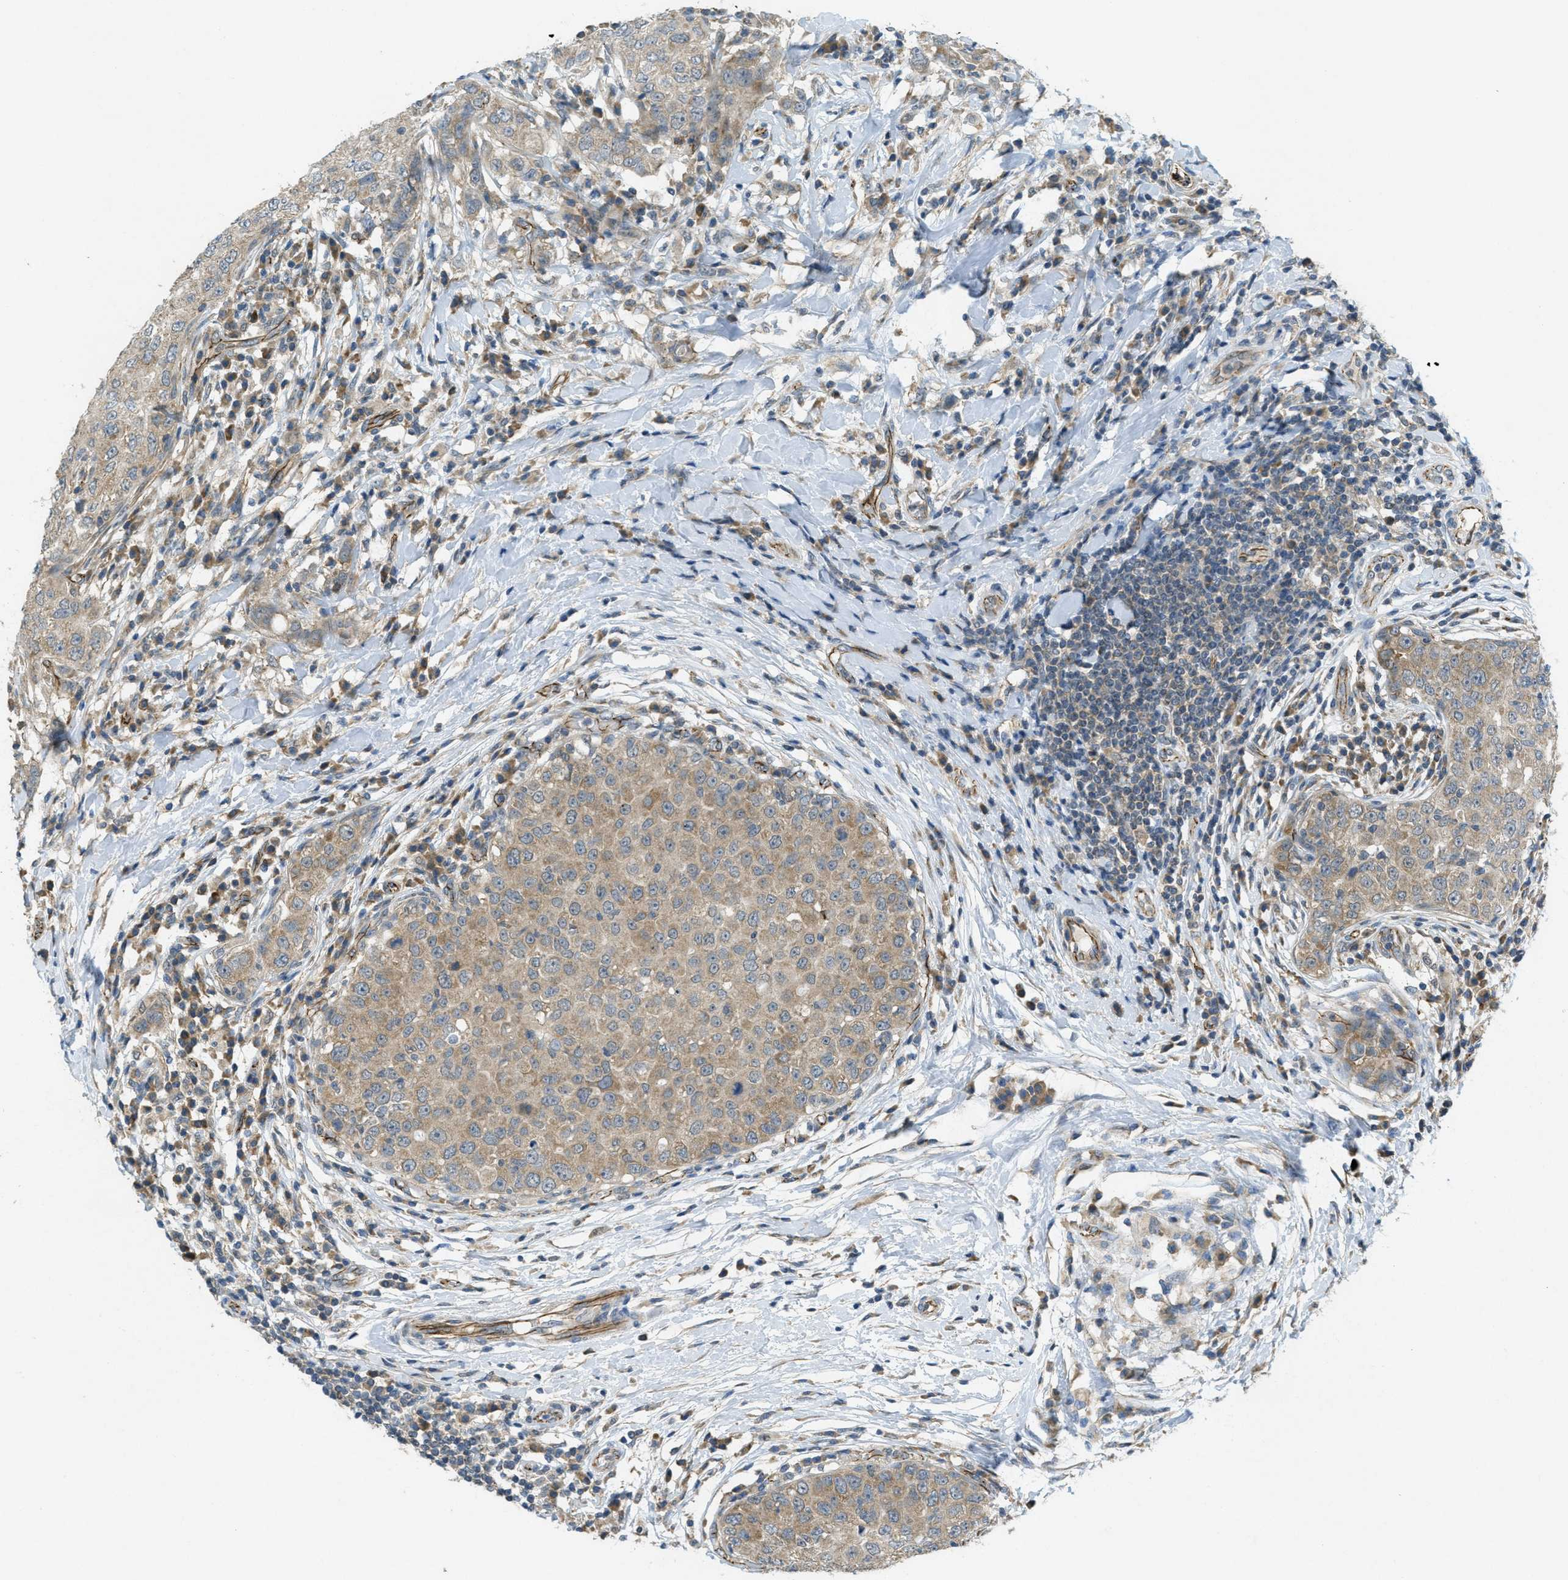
{"staining": {"intensity": "weak", "quantity": ">75%", "location": "cytoplasmic/membranous"}, "tissue": "breast cancer", "cell_type": "Tumor cells", "image_type": "cancer", "snomed": [{"axis": "morphology", "description": "Duct carcinoma"}, {"axis": "topography", "description": "Breast"}], "caption": "Immunohistochemical staining of human breast intraductal carcinoma shows low levels of weak cytoplasmic/membranous positivity in approximately >75% of tumor cells. Using DAB (3,3'-diaminobenzidine) (brown) and hematoxylin (blue) stains, captured at high magnification using brightfield microscopy.", "gene": "JCAD", "patient": {"sex": "female", "age": 27}}